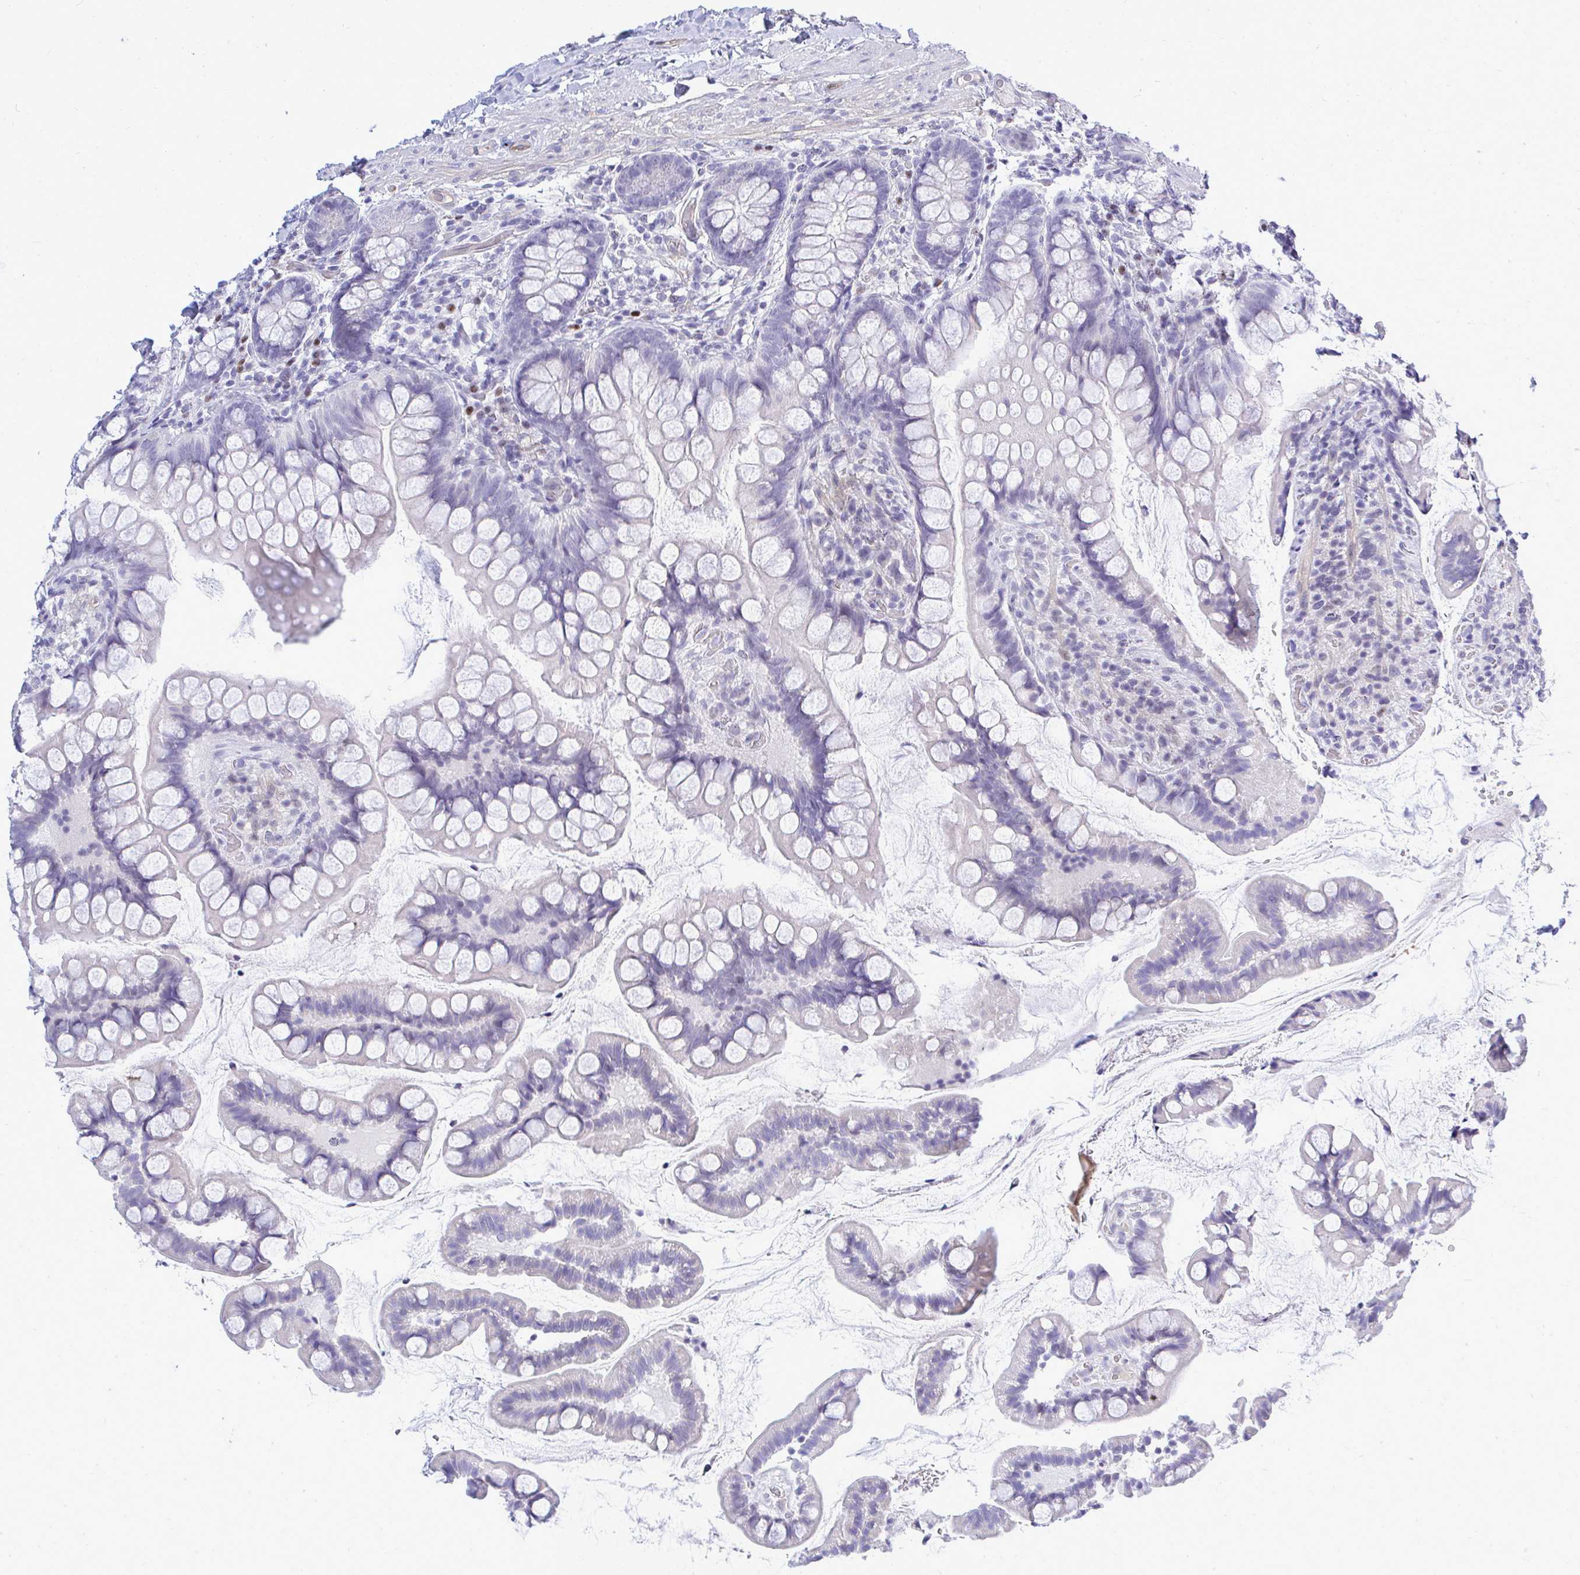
{"staining": {"intensity": "negative", "quantity": "none", "location": "none"}, "tissue": "small intestine", "cell_type": "Glandular cells", "image_type": "normal", "snomed": [{"axis": "morphology", "description": "Normal tissue, NOS"}, {"axis": "topography", "description": "Small intestine"}], "caption": "Glandular cells are negative for protein expression in unremarkable human small intestine. Nuclei are stained in blue.", "gene": "SLC25A51", "patient": {"sex": "male", "age": 70}}